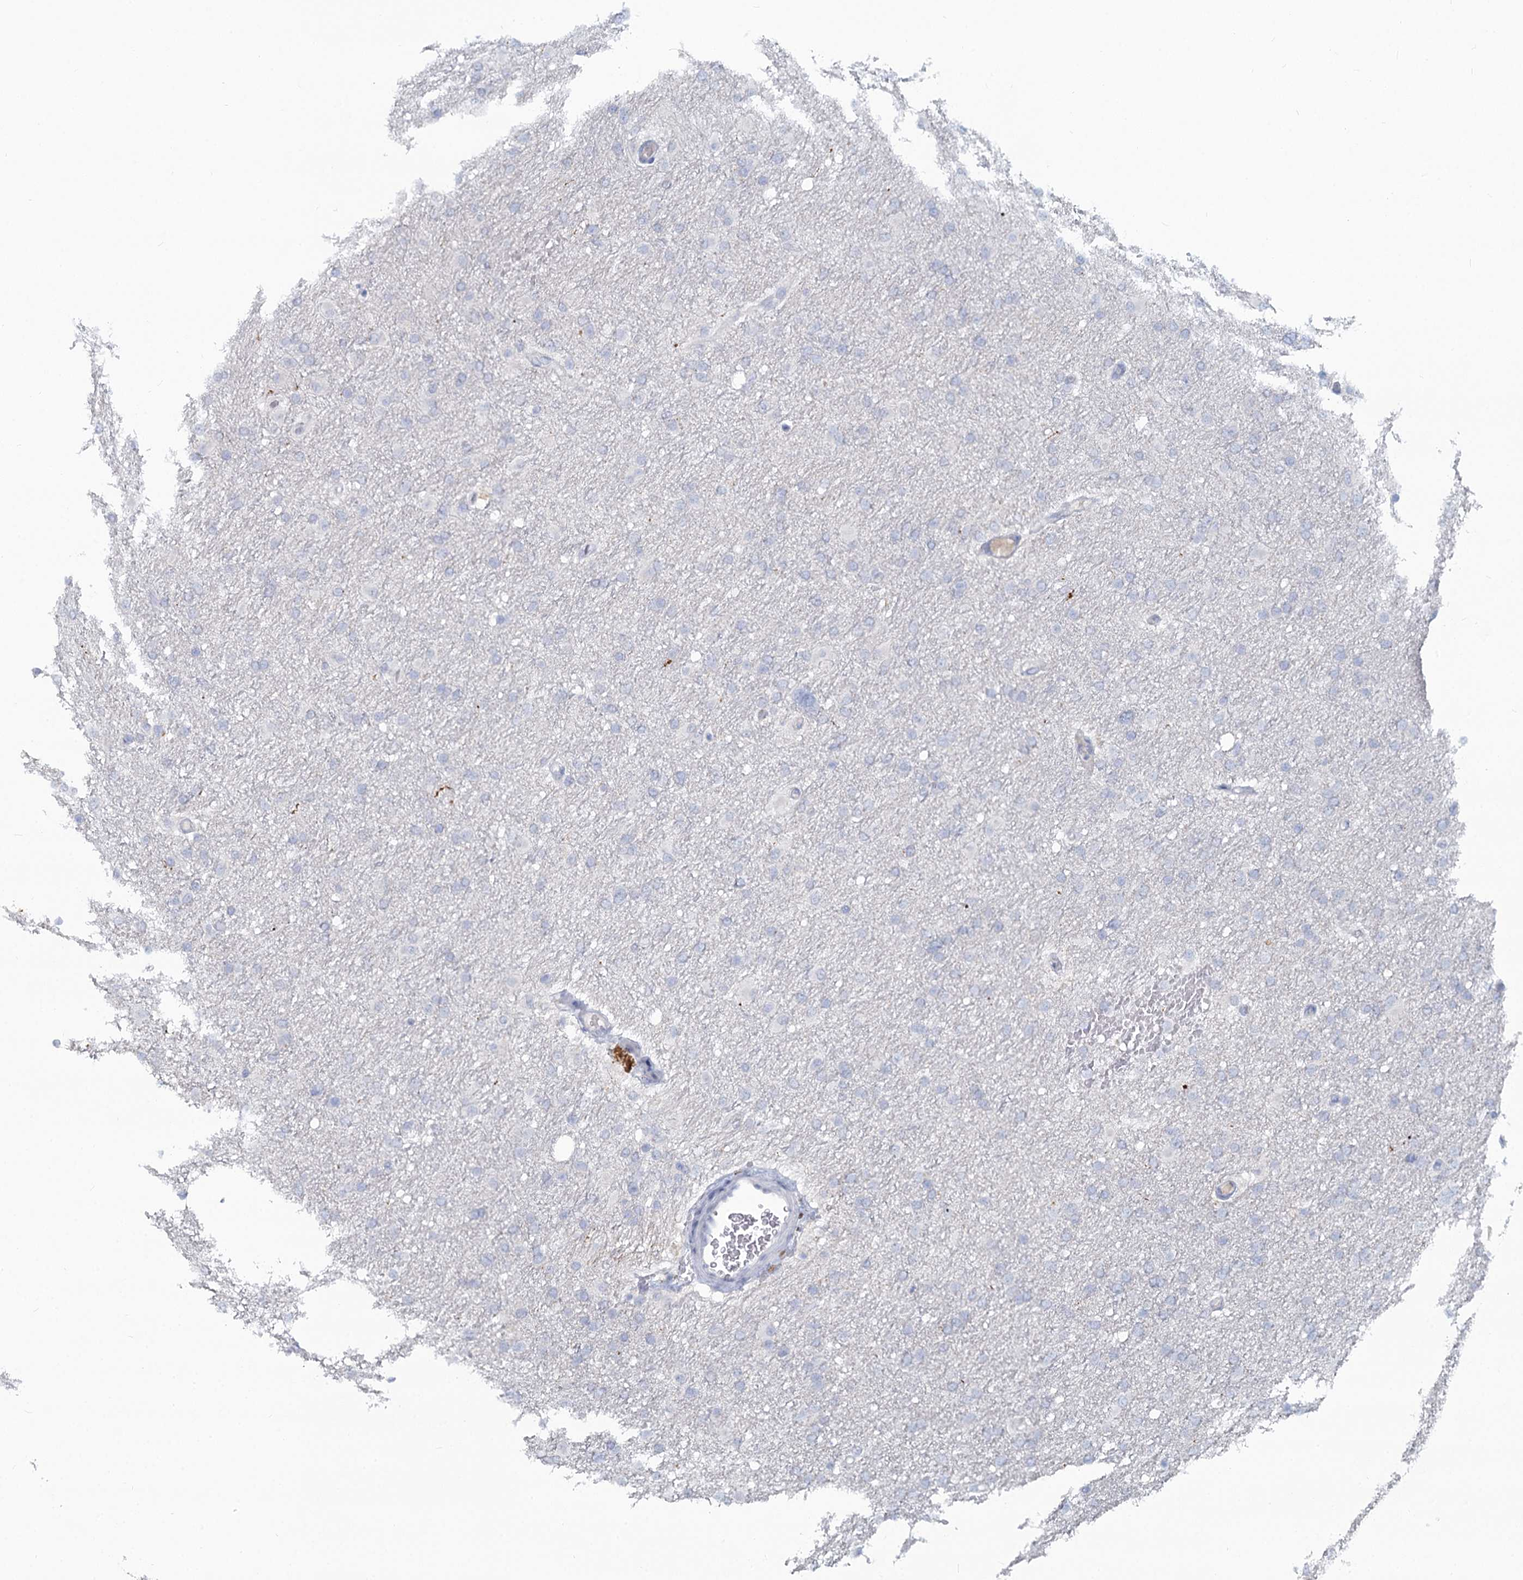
{"staining": {"intensity": "negative", "quantity": "none", "location": "none"}, "tissue": "glioma", "cell_type": "Tumor cells", "image_type": "cancer", "snomed": [{"axis": "morphology", "description": "Glioma, malignant, High grade"}, {"axis": "topography", "description": "Cerebral cortex"}], "caption": "Human glioma stained for a protein using immunohistochemistry (IHC) reveals no positivity in tumor cells.", "gene": "CHGA", "patient": {"sex": "female", "age": 36}}